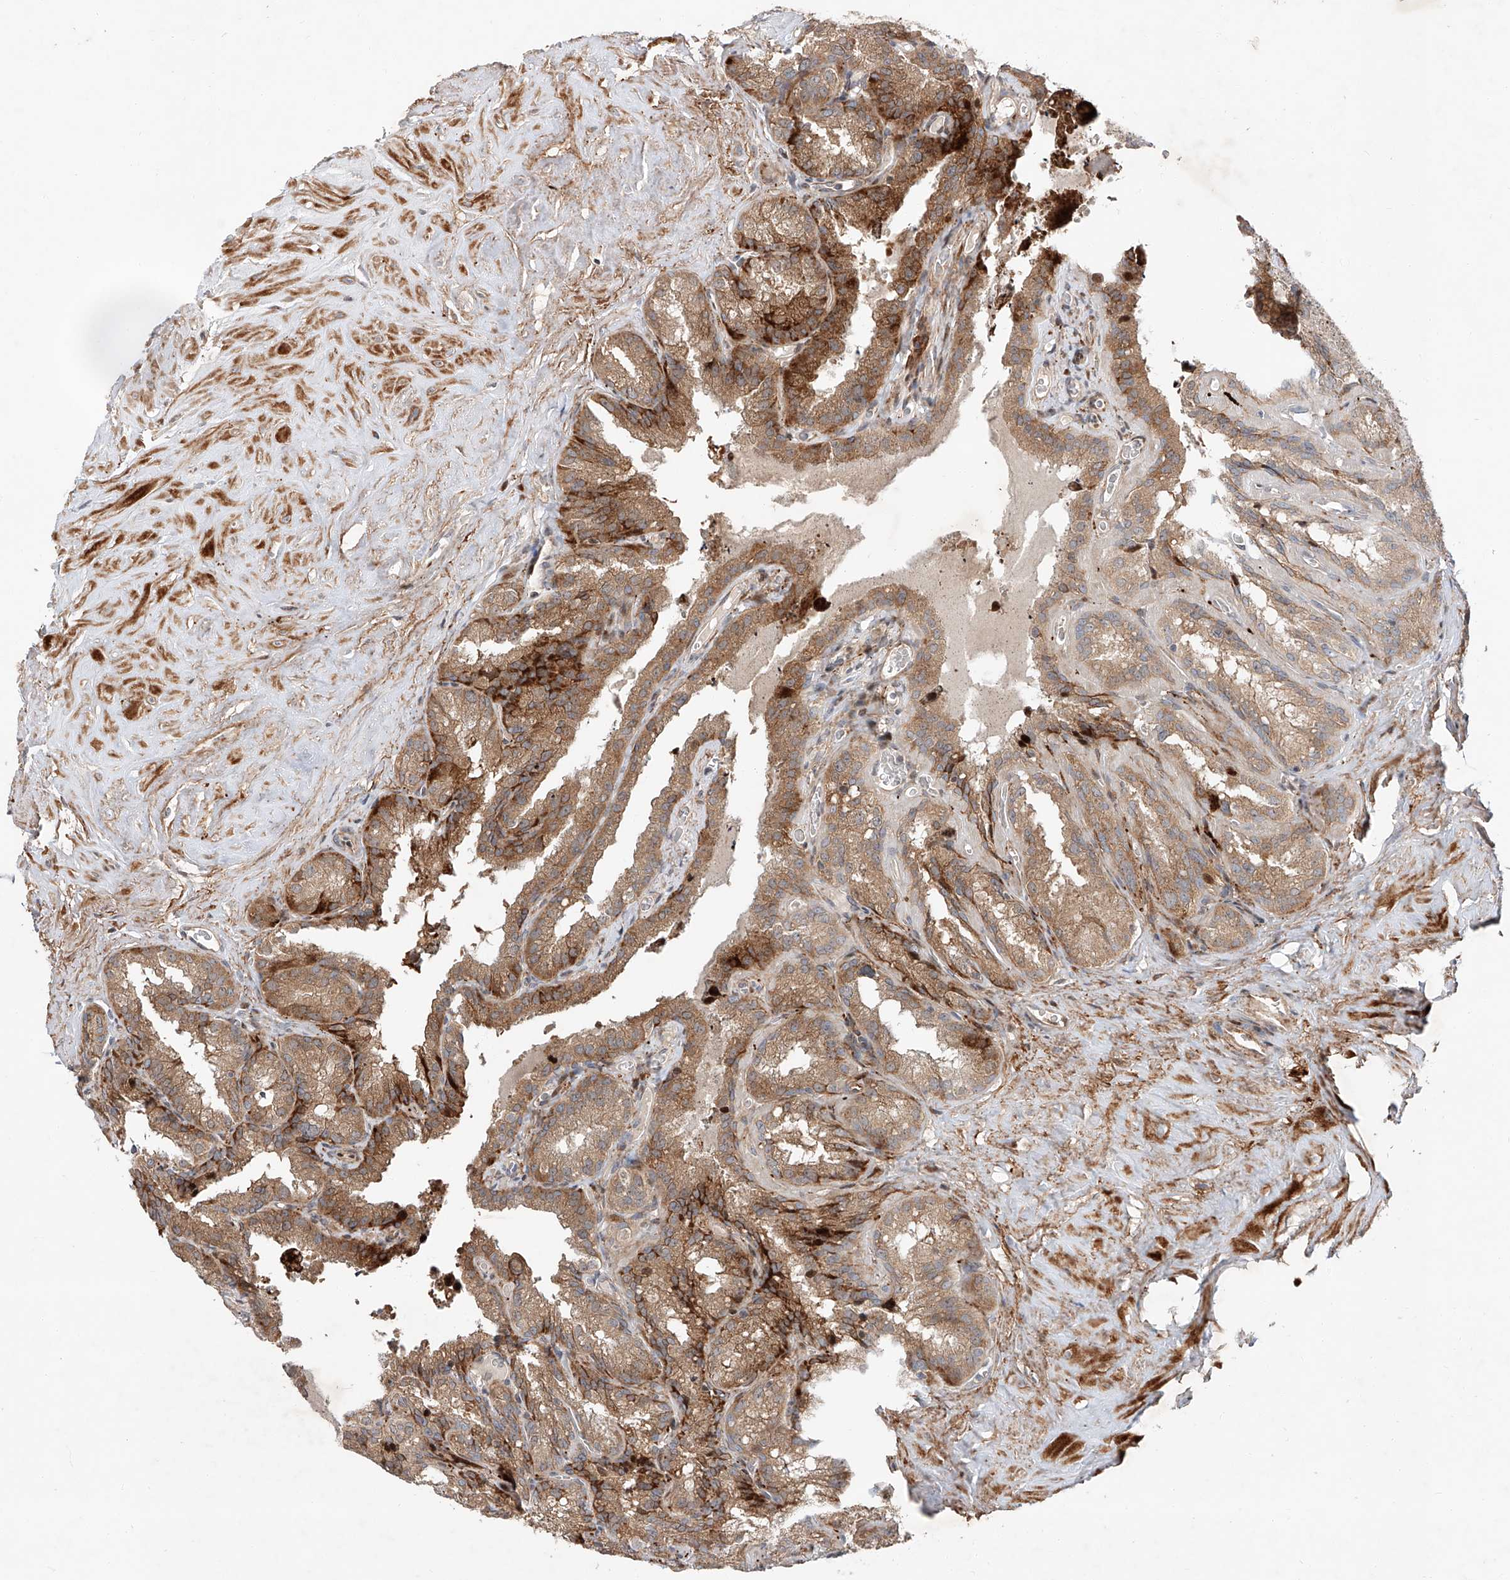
{"staining": {"intensity": "moderate", "quantity": ">75%", "location": "cytoplasmic/membranous"}, "tissue": "seminal vesicle", "cell_type": "Glandular cells", "image_type": "normal", "snomed": [{"axis": "morphology", "description": "Normal tissue, NOS"}, {"axis": "topography", "description": "Prostate"}, {"axis": "topography", "description": "Seminal veicle"}], "caption": "An image of human seminal vesicle stained for a protein shows moderate cytoplasmic/membranous brown staining in glandular cells.", "gene": "USF3", "patient": {"sex": "male", "age": 59}}